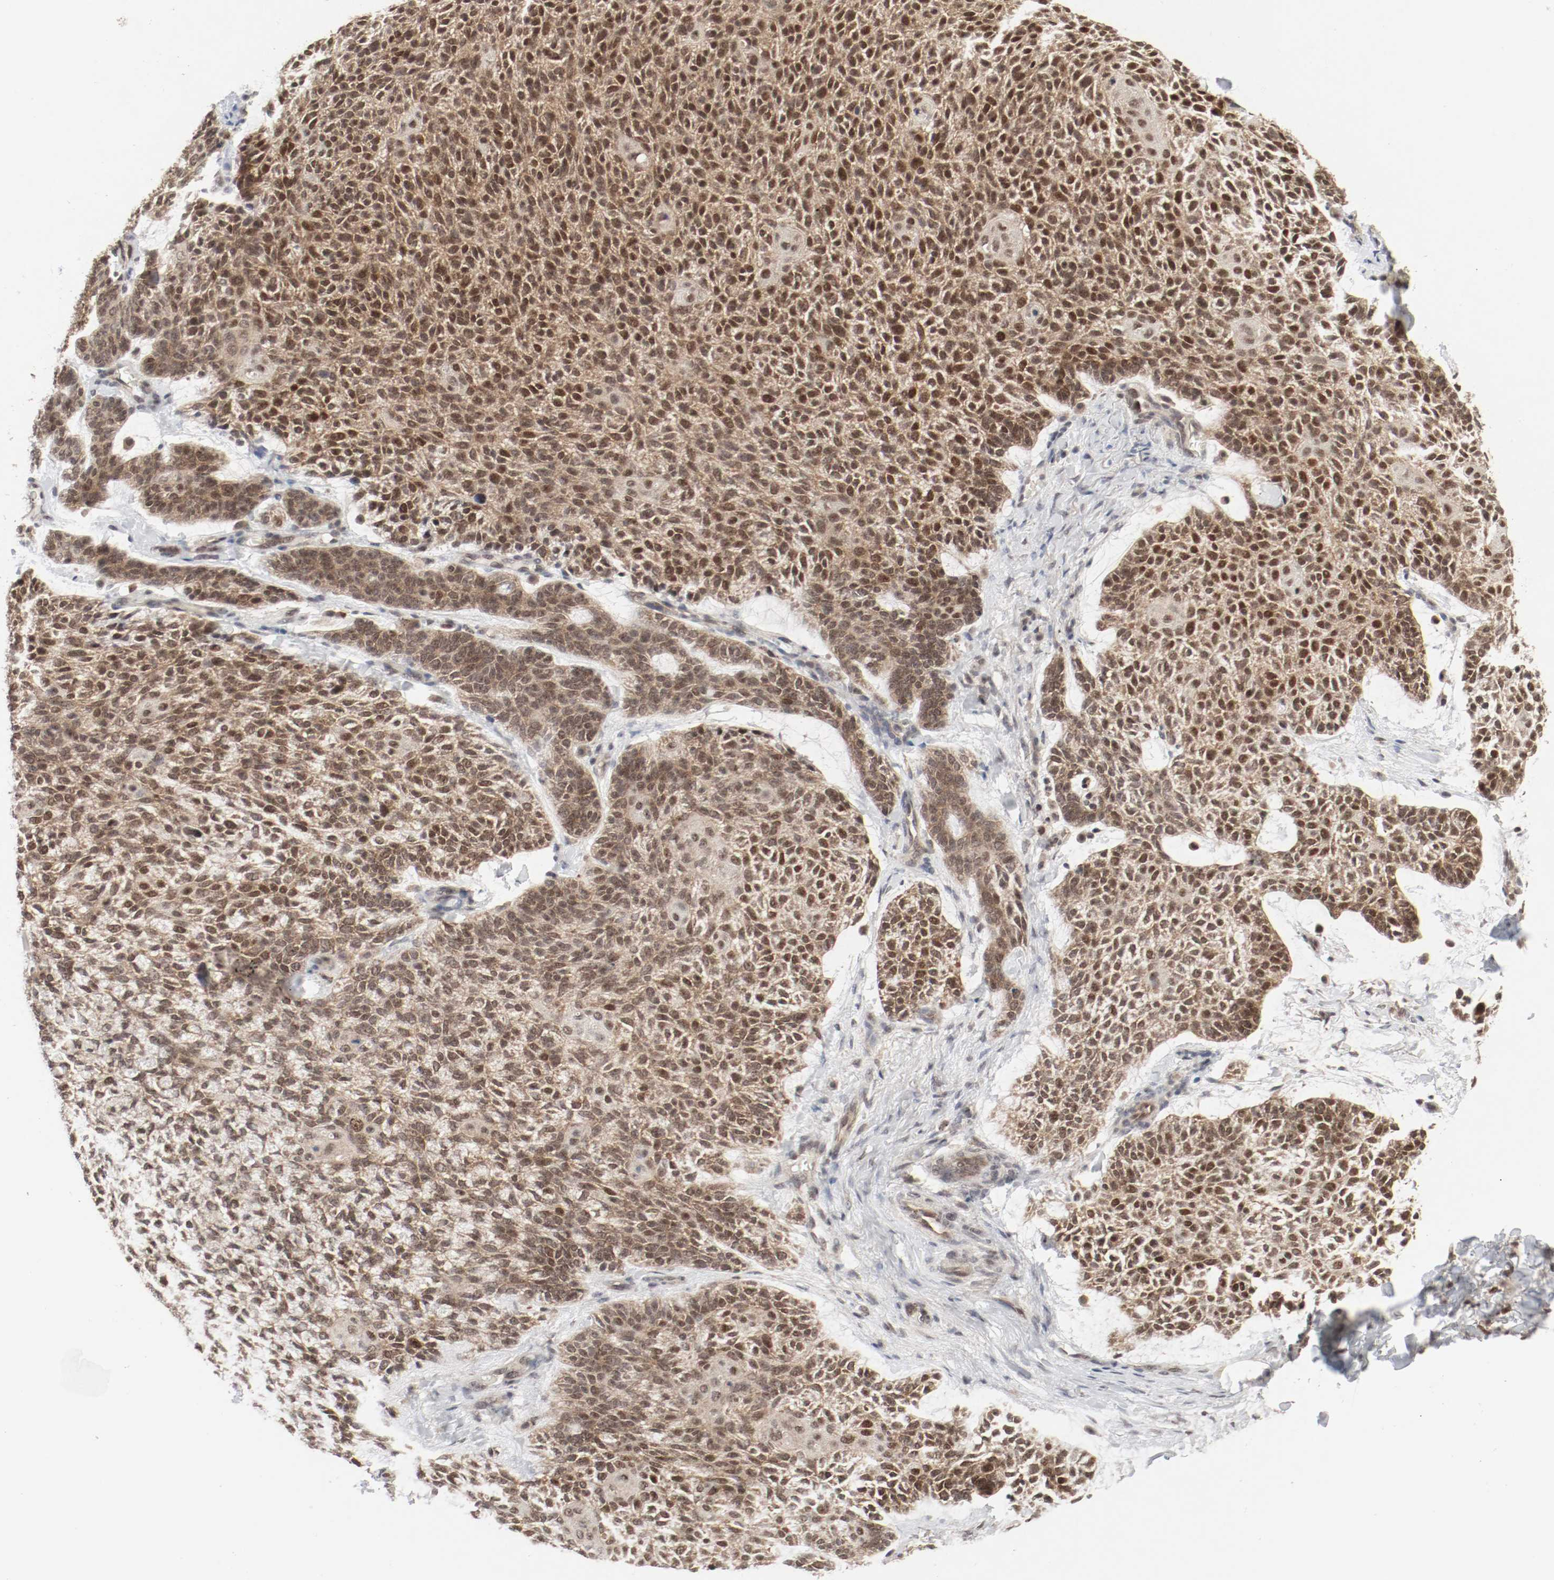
{"staining": {"intensity": "moderate", "quantity": ">75%", "location": "cytoplasmic/membranous,nuclear"}, "tissue": "skin cancer", "cell_type": "Tumor cells", "image_type": "cancer", "snomed": [{"axis": "morphology", "description": "Normal tissue, NOS"}, {"axis": "morphology", "description": "Basal cell carcinoma"}, {"axis": "topography", "description": "Skin"}], "caption": "Skin cancer stained for a protein (brown) demonstrates moderate cytoplasmic/membranous and nuclear positive expression in about >75% of tumor cells.", "gene": "CSNK2B", "patient": {"sex": "female", "age": 70}}